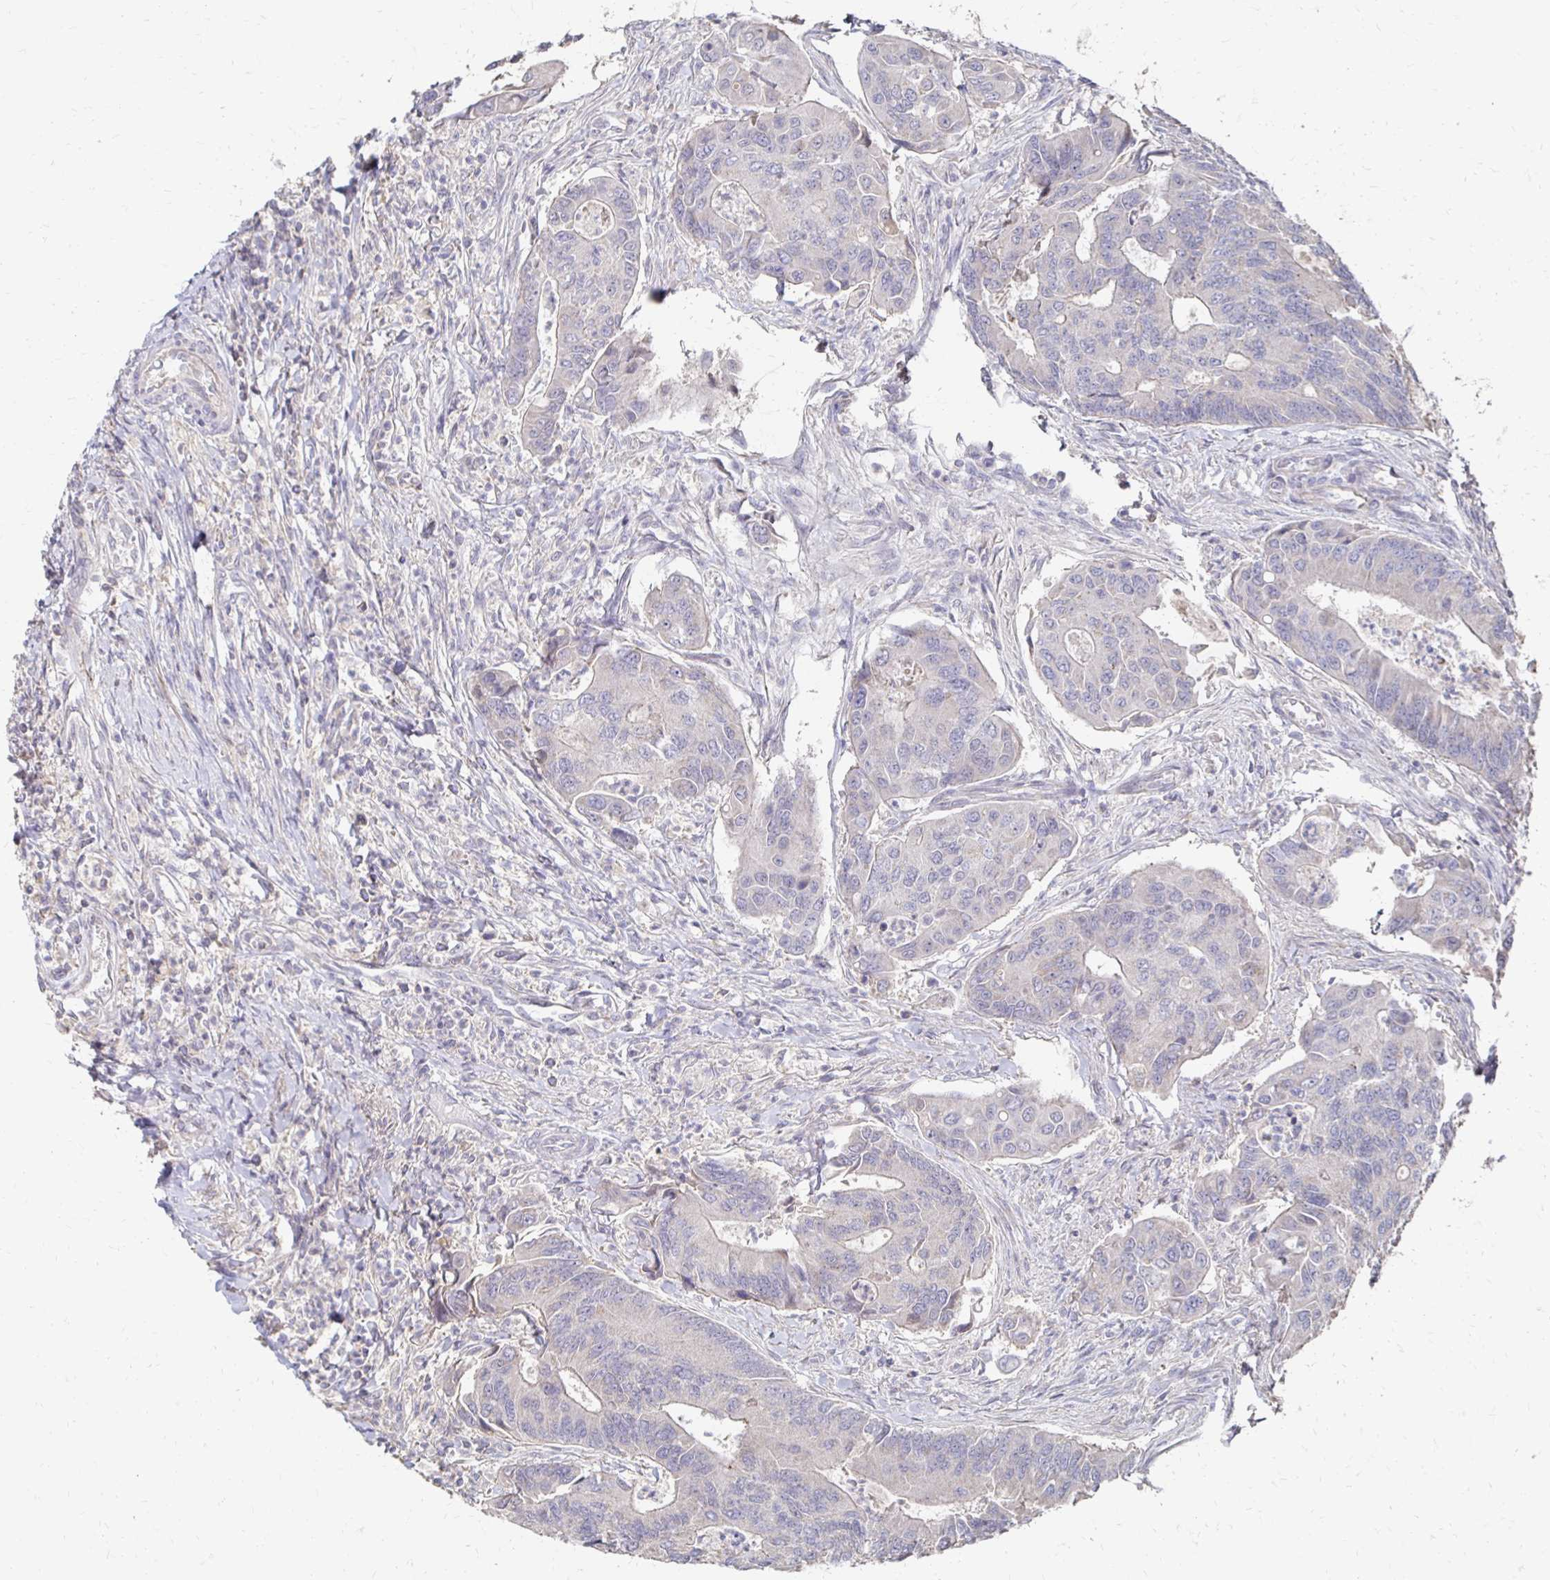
{"staining": {"intensity": "negative", "quantity": "none", "location": "none"}, "tissue": "colorectal cancer", "cell_type": "Tumor cells", "image_type": "cancer", "snomed": [{"axis": "morphology", "description": "Adenocarcinoma, NOS"}, {"axis": "topography", "description": "Colon"}], "caption": "DAB (3,3'-diaminobenzidine) immunohistochemical staining of human colorectal cancer exhibits no significant positivity in tumor cells.", "gene": "ZNF727", "patient": {"sex": "female", "age": 67}}